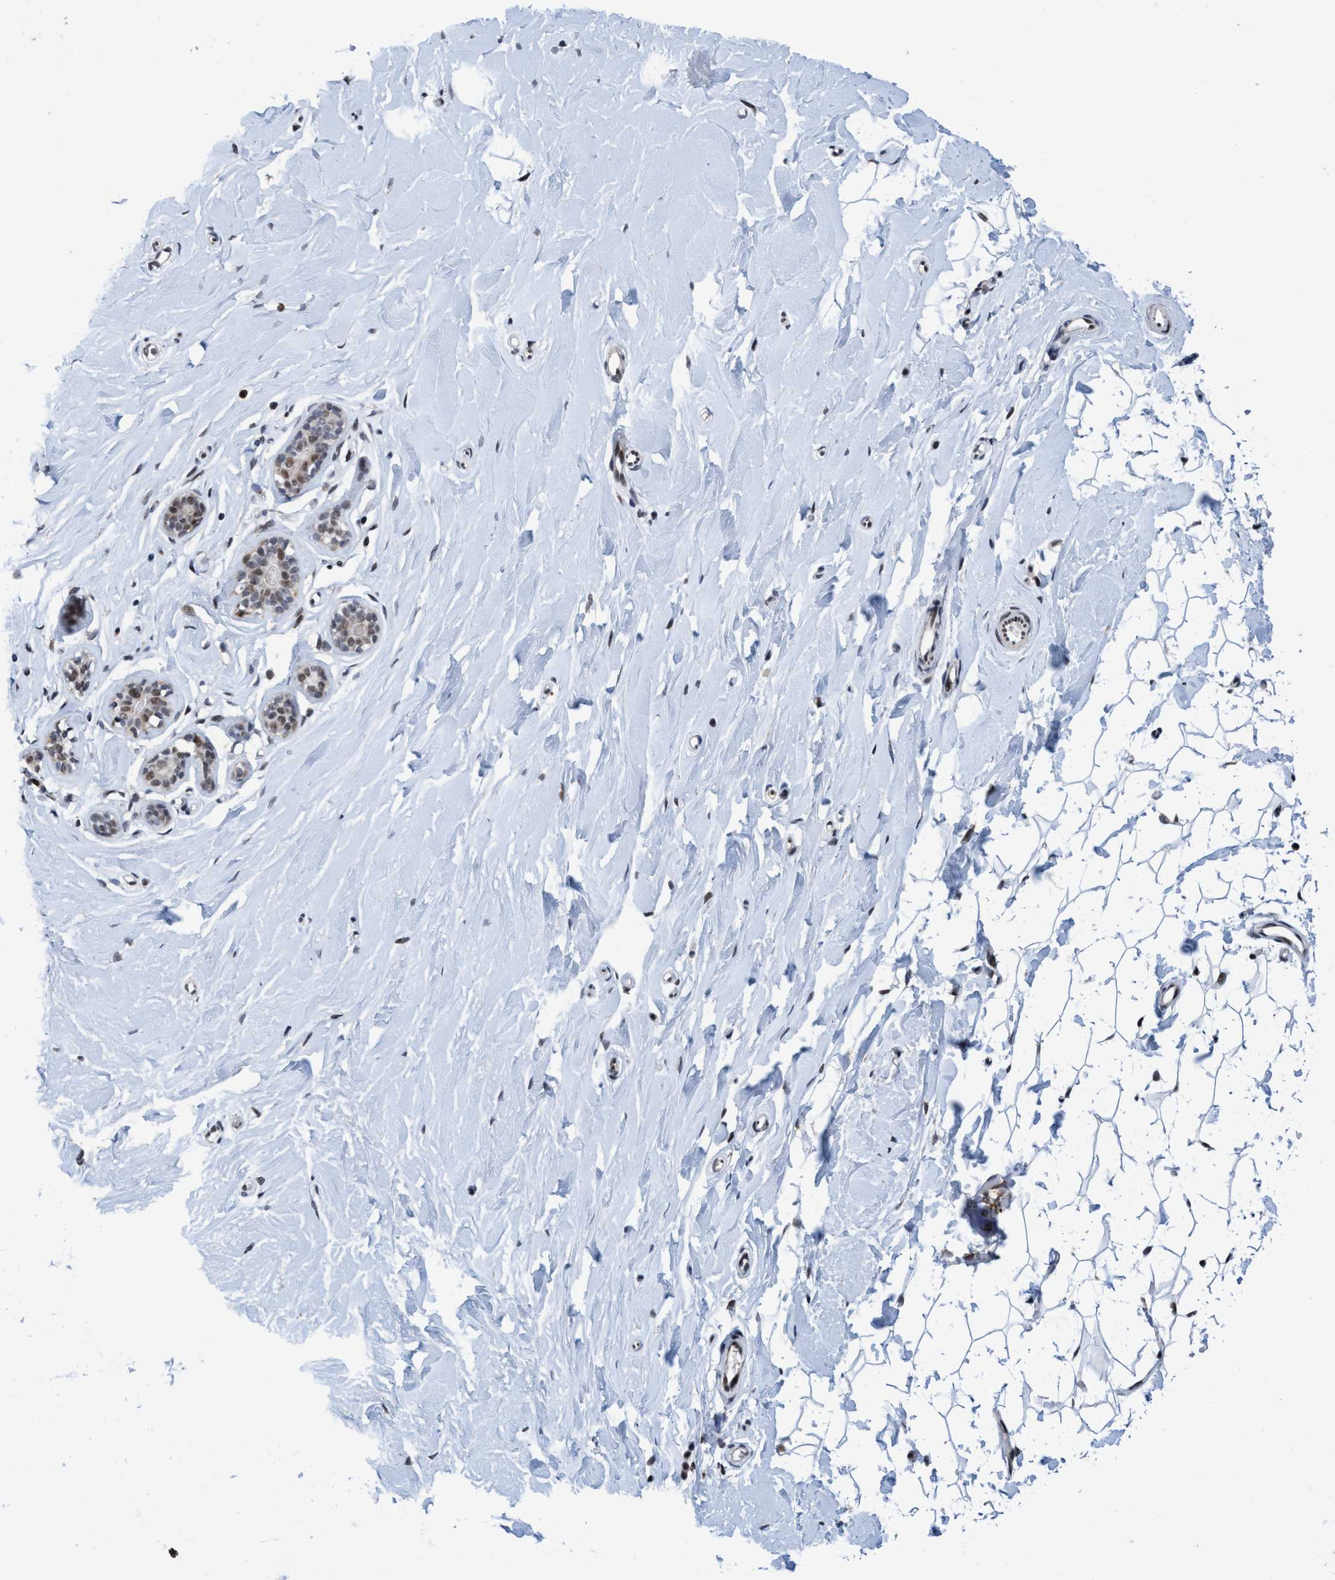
{"staining": {"intensity": "strong", "quantity": ">75%", "location": "nuclear"}, "tissue": "breast", "cell_type": "Adipocytes", "image_type": "normal", "snomed": [{"axis": "morphology", "description": "Normal tissue, NOS"}, {"axis": "topography", "description": "Breast"}], "caption": "Human breast stained for a protein (brown) shows strong nuclear positive positivity in approximately >75% of adipocytes.", "gene": "GLT6D1", "patient": {"sex": "female", "age": 23}}